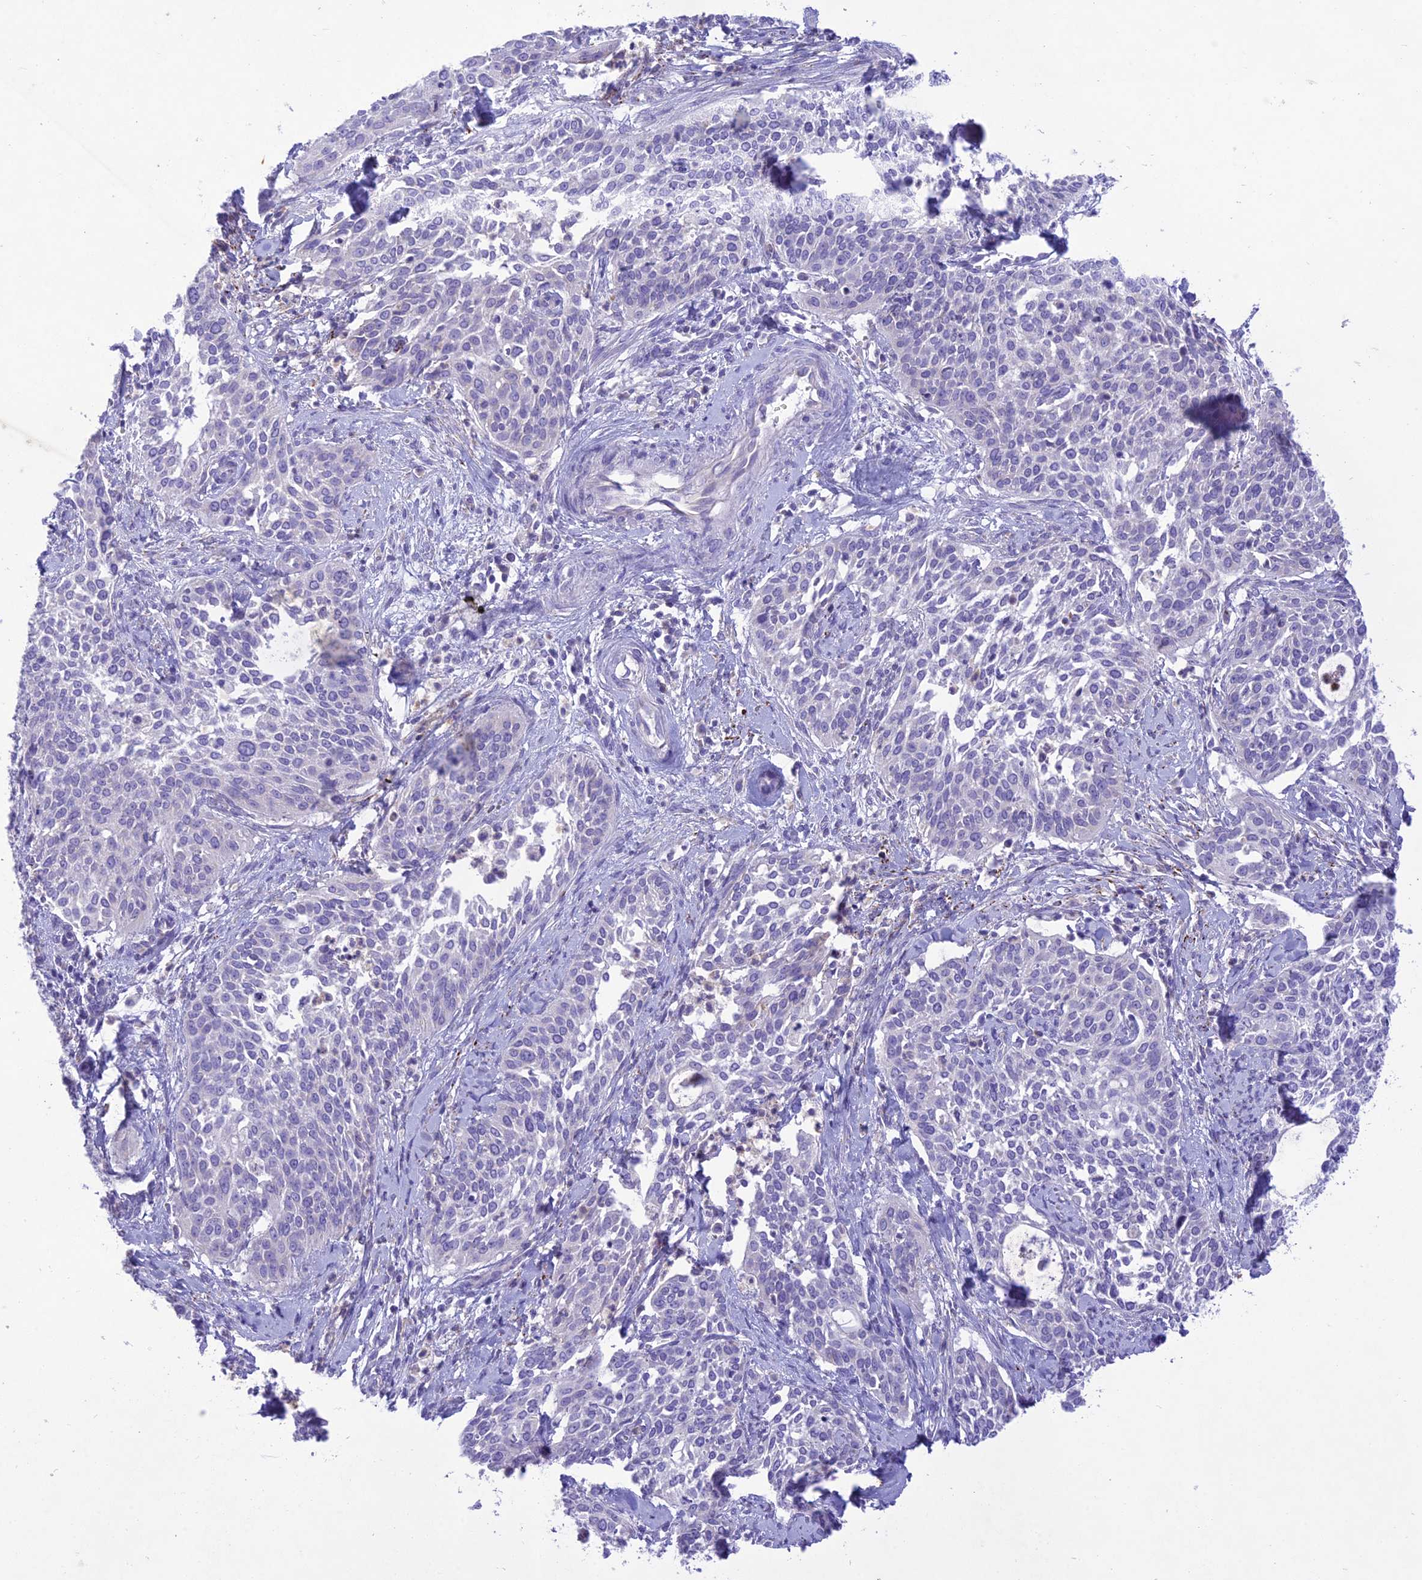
{"staining": {"intensity": "negative", "quantity": "none", "location": "none"}, "tissue": "cervical cancer", "cell_type": "Tumor cells", "image_type": "cancer", "snomed": [{"axis": "morphology", "description": "Squamous cell carcinoma, NOS"}, {"axis": "topography", "description": "Cervix"}], "caption": "An IHC image of cervical cancer (squamous cell carcinoma) is shown. There is no staining in tumor cells of cervical cancer (squamous cell carcinoma). (Stains: DAB (3,3'-diaminobenzidine) IHC with hematoxylin counter stain, Microscopy: brightfield microscopy at high magnification).", "gene": "SLC13A5", "patient": {"sex": "female", "age": 44}}